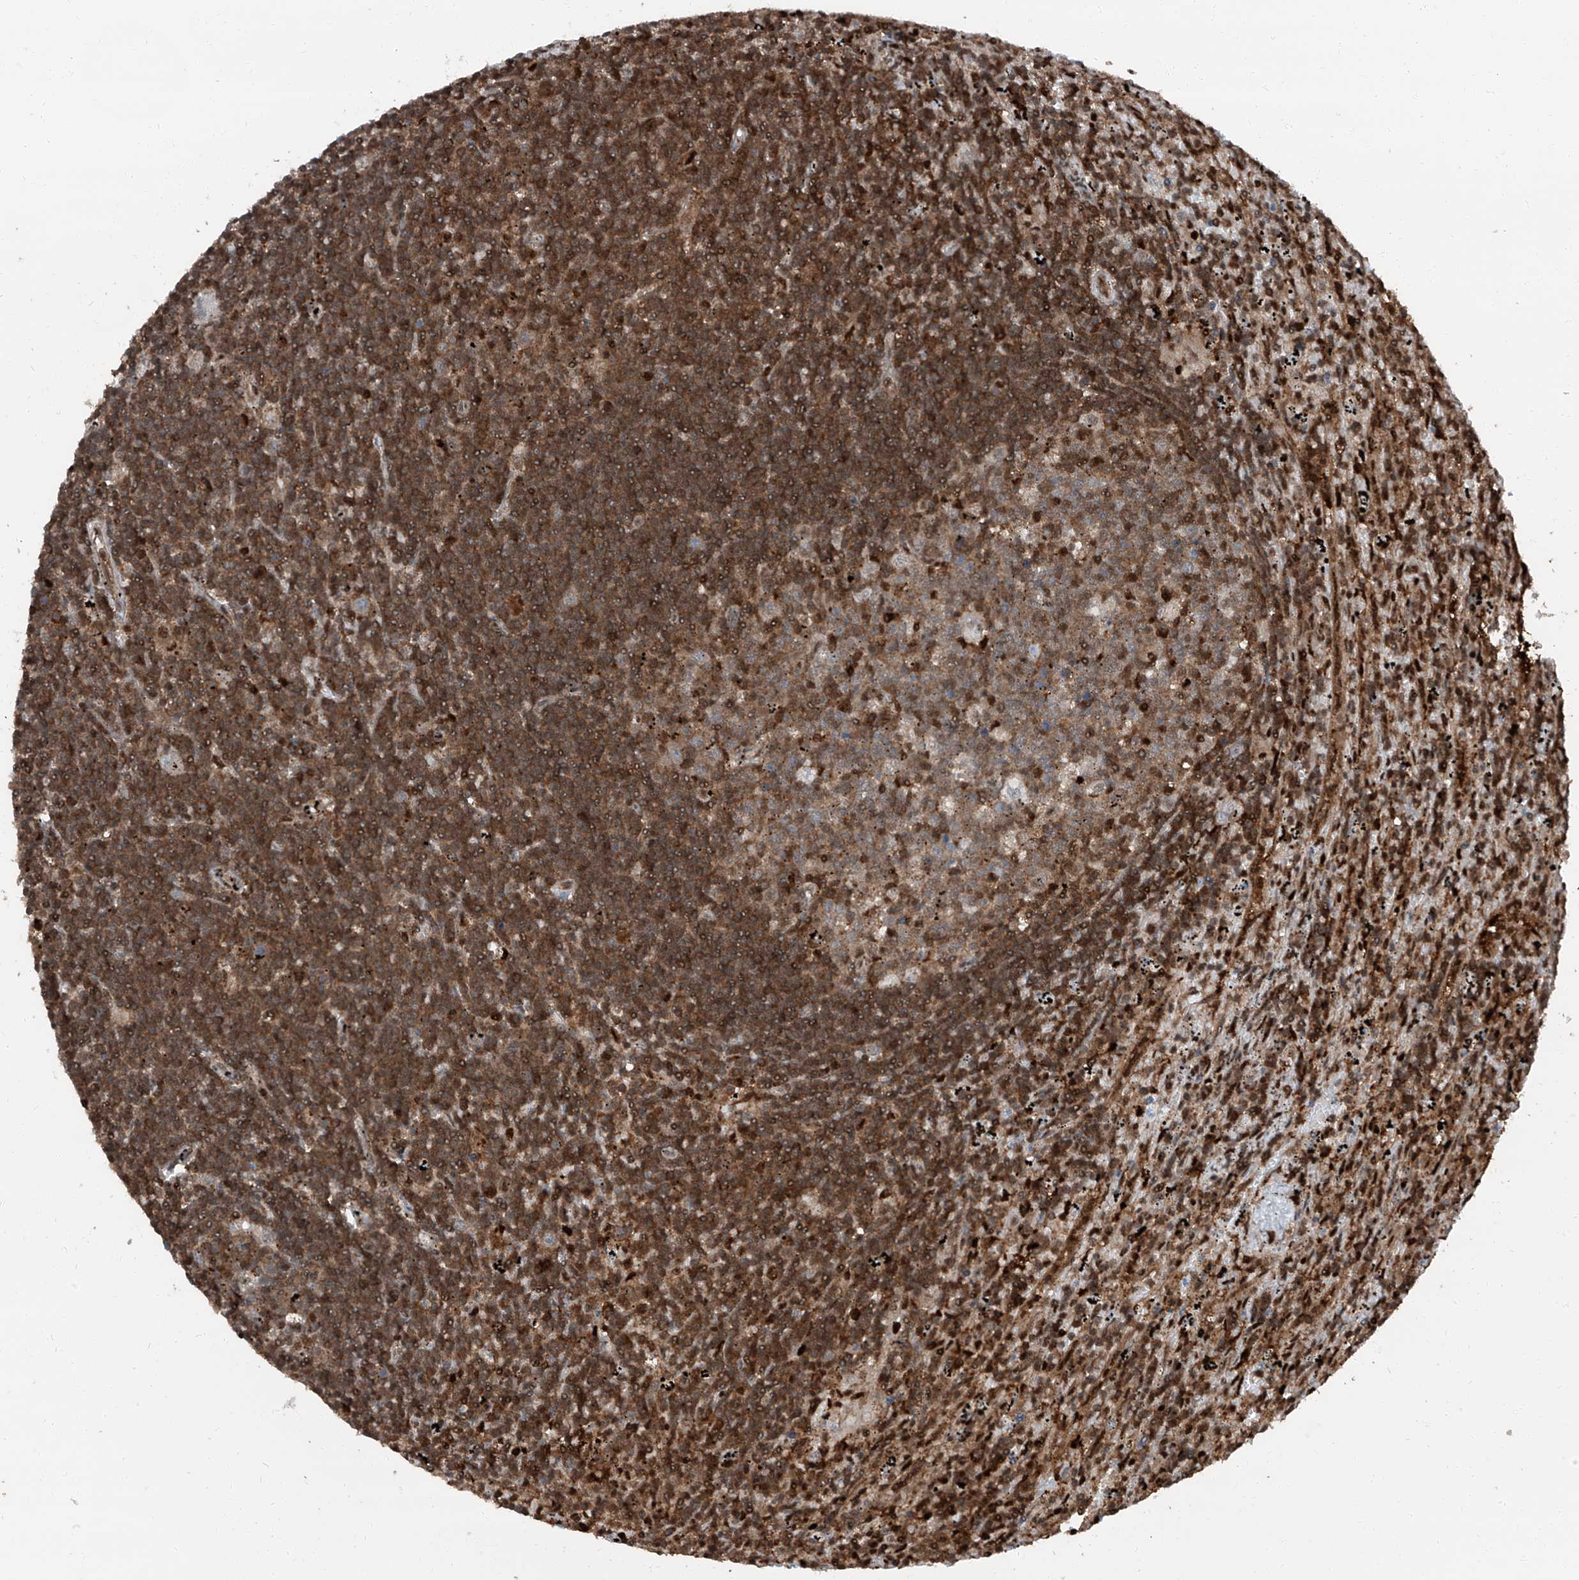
{"staining": {"intensity": "moderate", "quantity": ">75%", "location": "cytoplasmic/membranous"}, "tissue": "lymphoma", "cell_type": "Tumor cells", "image_type": "cancer", "snomed": [{"axis": "morphology", "description": "Malignant lymphoma, non-Hodgkin's type, Low grade"}, {"axis": "topography", "description": "Spleen"}], "caption": "A high-resolution image shows immunohistochemistry staining of lymphoma, which displays moderate cytoplasmic/membranous expression in about >75% of tumor cells. (Brightfield microscopy of DAB IHC at high magnification).", "gene": "PSMB10", "patient": {"sex": "male", "age": 76}}